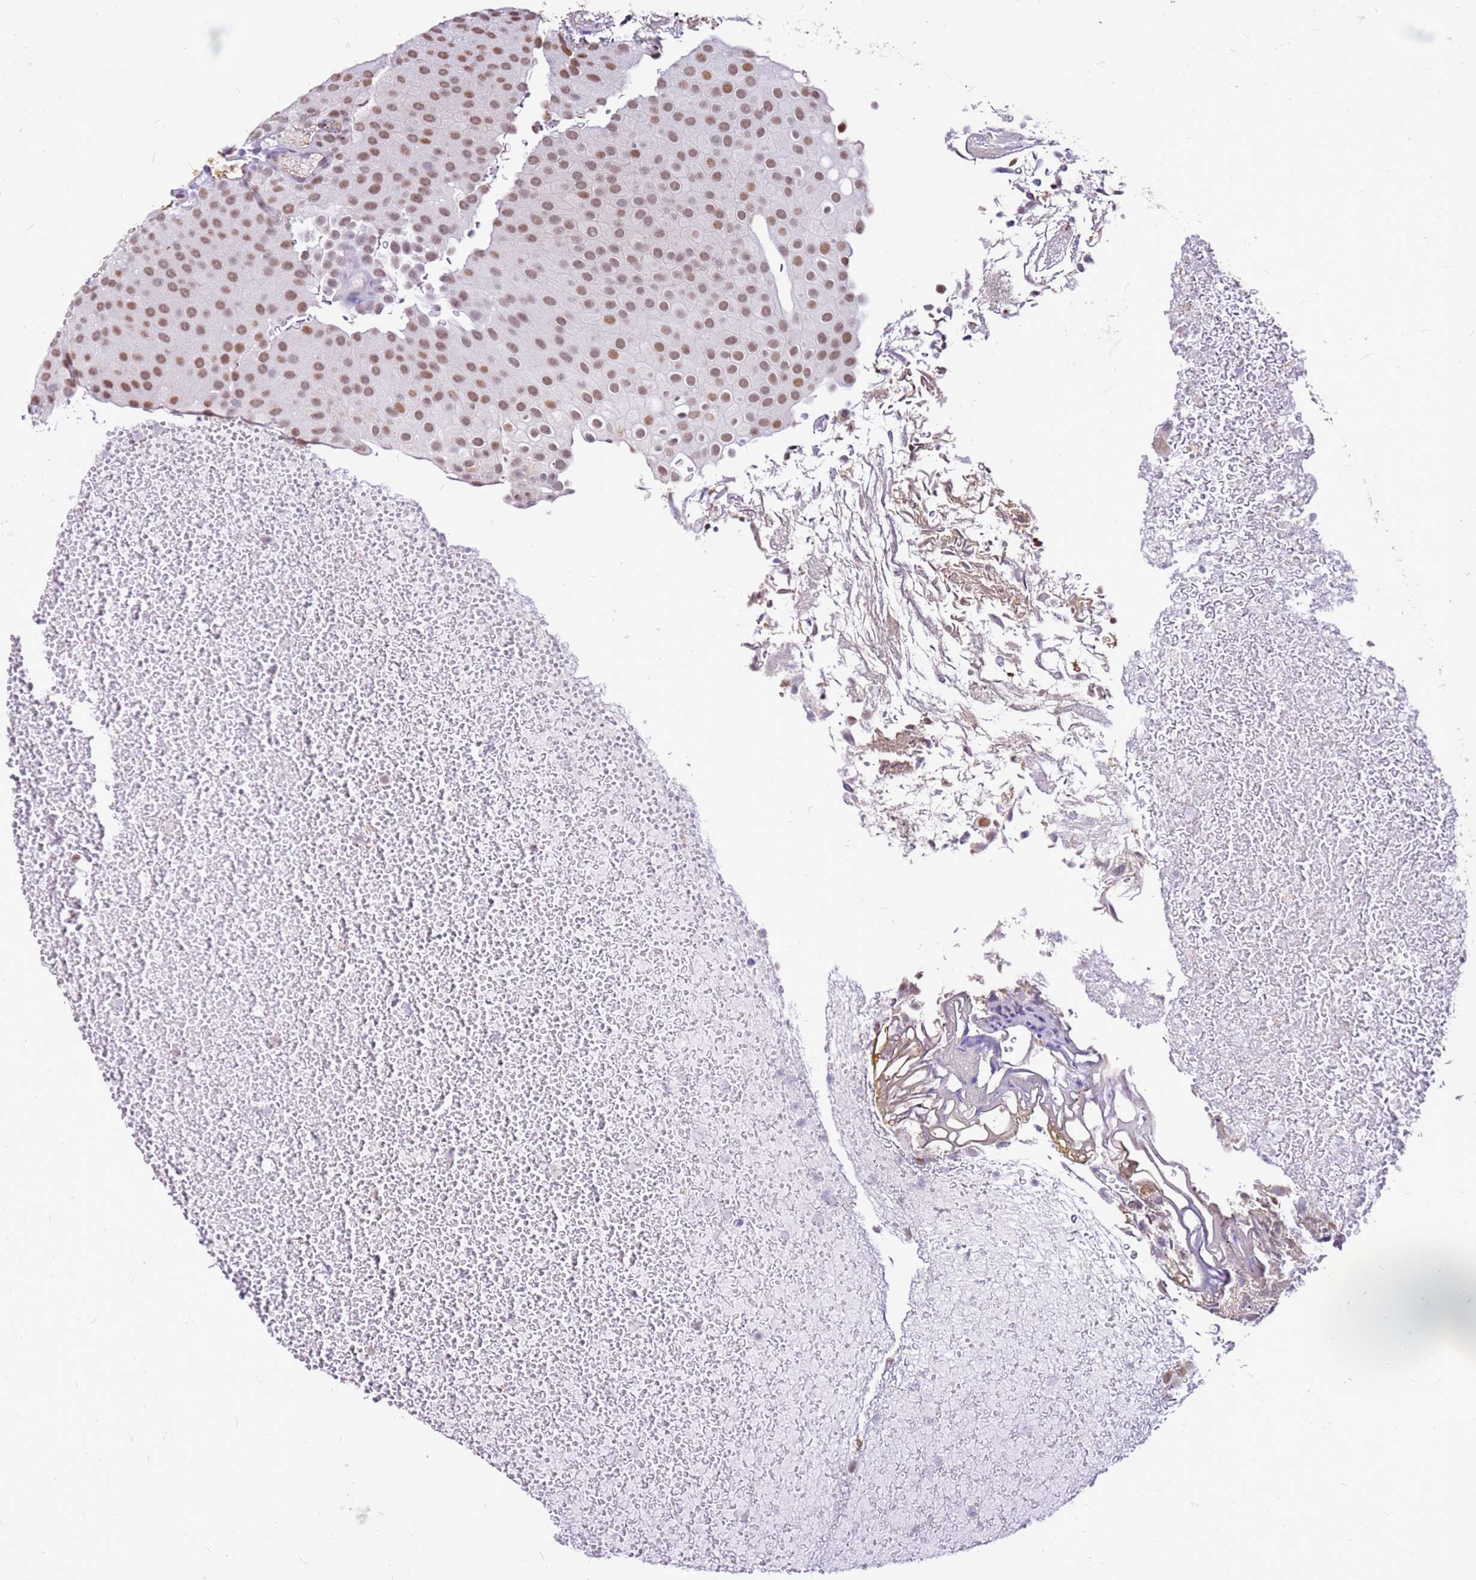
{"staining": {"intensity": "moderate", "quantity": ">75%", "location": "nuclear"}, "tissue": "urothelial cancer", "cell_type": "Tumor cells", "image_type": "cancer", "snomed": [{"axis": "morphology", "description": "Urothelial carcinoma, Low grade"}, {"axis": "topography", "description": "Urinary bladder"}], "caption": "IHC photomicrograph of neoplastic tissue: human urothelial carcinoma (low-grade) stained using immunohistochemistry displays medium levels of moderate protein expression localized specifically in the nuclear of tumor cells, appearing as a nuclear brown color.", "gene": "ALDH1A3", "patient": {"sex": "male", "age": 78}}